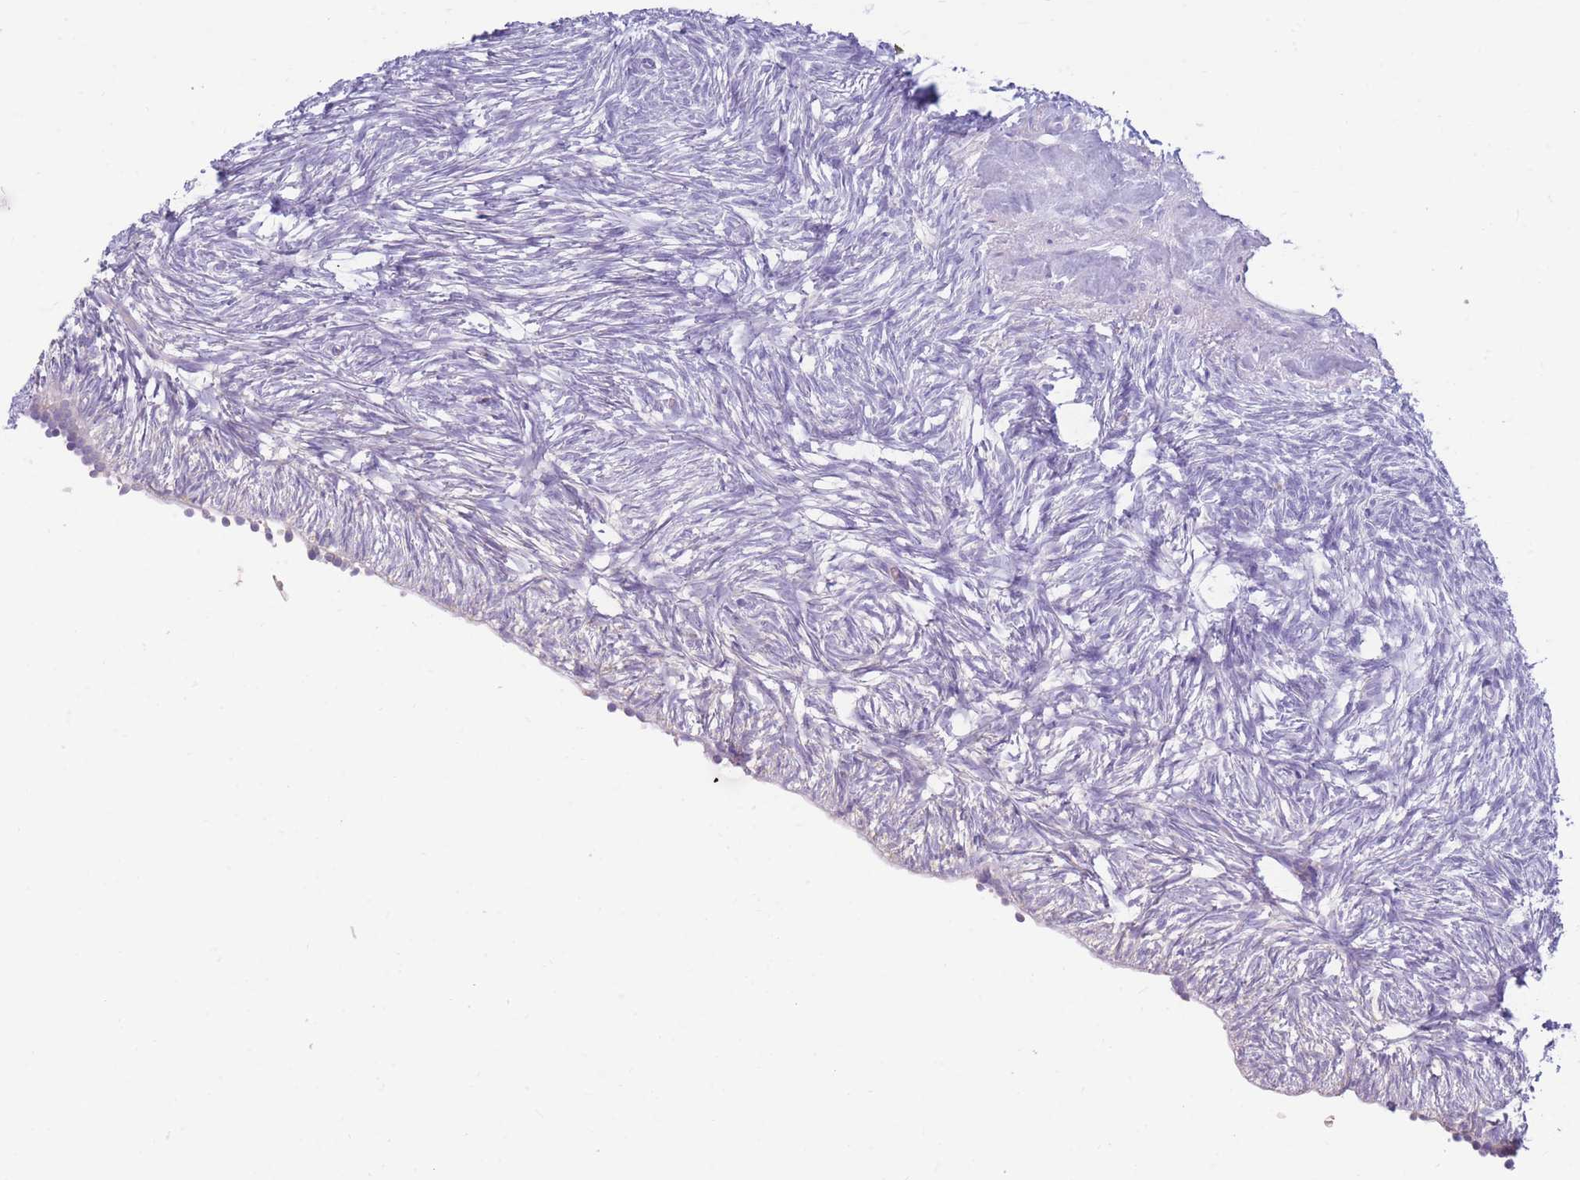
{"staining": {"intensity": "negative", "quantity": "none", "location": "none"}, "tissue": "ovary", "cell_type": "Follicle cells", "image_type": "normal", "snomed": [{"axis": "morphology", "description": "Normal tissue, NOS"}, {"axis": "topography", "description": "Ovary"}], "caption": "Follicle cells show no significant protein expression in unremarkable ovary. (IHC, brightfield microscopy, high magnification).", "gene": "TPSAB1", "patient": {"sex": "female", "age": 51}}